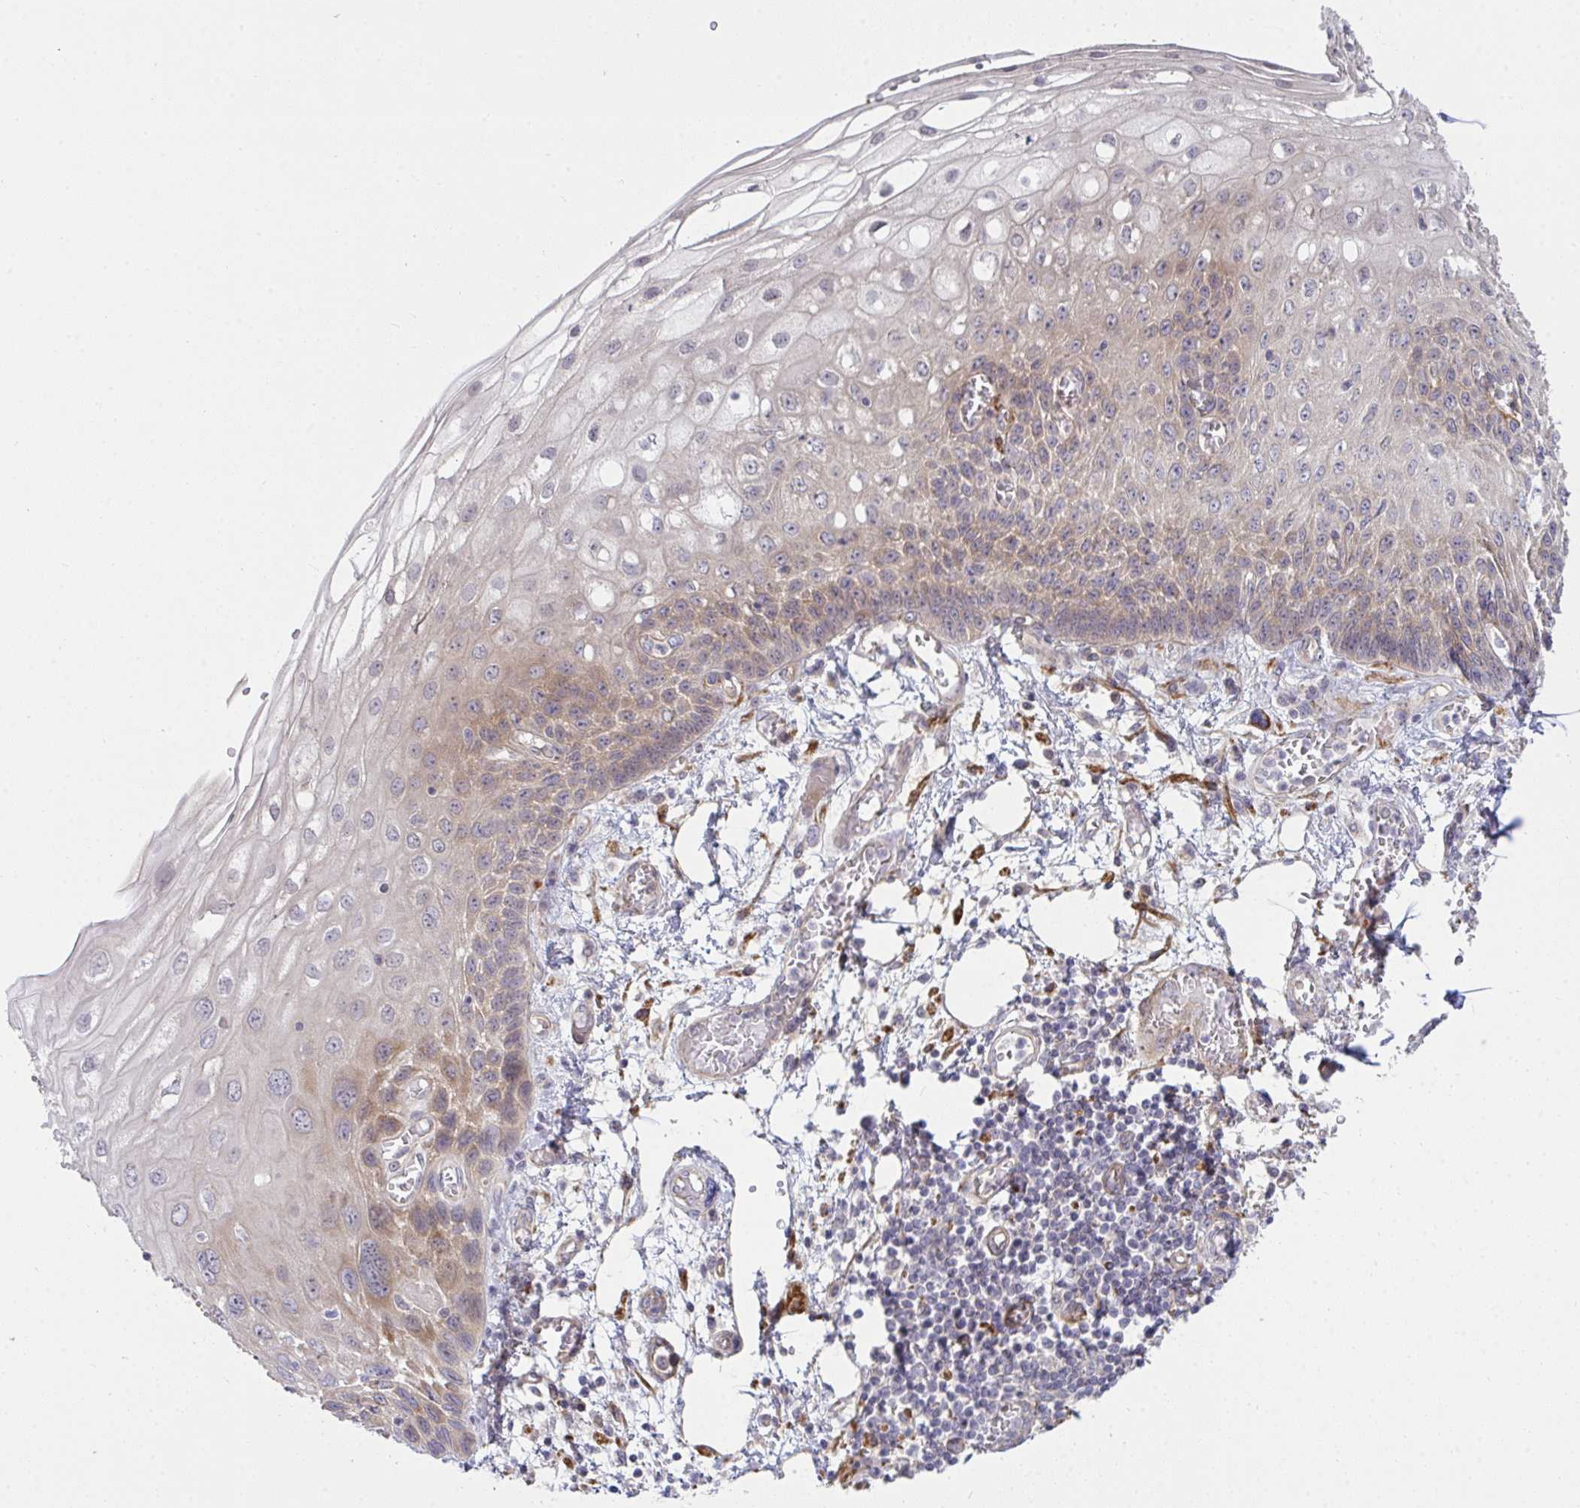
{"staining": {"intensity": "moderate", "quantity": "25%-75%", "location": "cytoplasmic/membranous"}, "tissue": "esophagus", "cell_type": "Squamous epithelial cells", "image_type": "normal", "snomed": [{"axis": "morphology", "description": "Normal tissue, NOS"}, {"axis": "morphology", "description": "Adenocarcinoma, NOS"}, {"axis": "topography", "description": "Esophagus"}], "caption": "IHC staining of unremarkable esophagus, which displays medium levels of moderate cytoplasmic/membranous staining in about 25%-75% of squamous epithelial cells indicating moderate cytoplasmic/membranous protein positivity. The staining was performed using DAB (3,3'-diaminobenzidine) (brown) for protein detection and nuclei were counterstained in hematoxylin (blue).", "gene": "CASP9", "patient": {"sex": "male", "age": 81}}